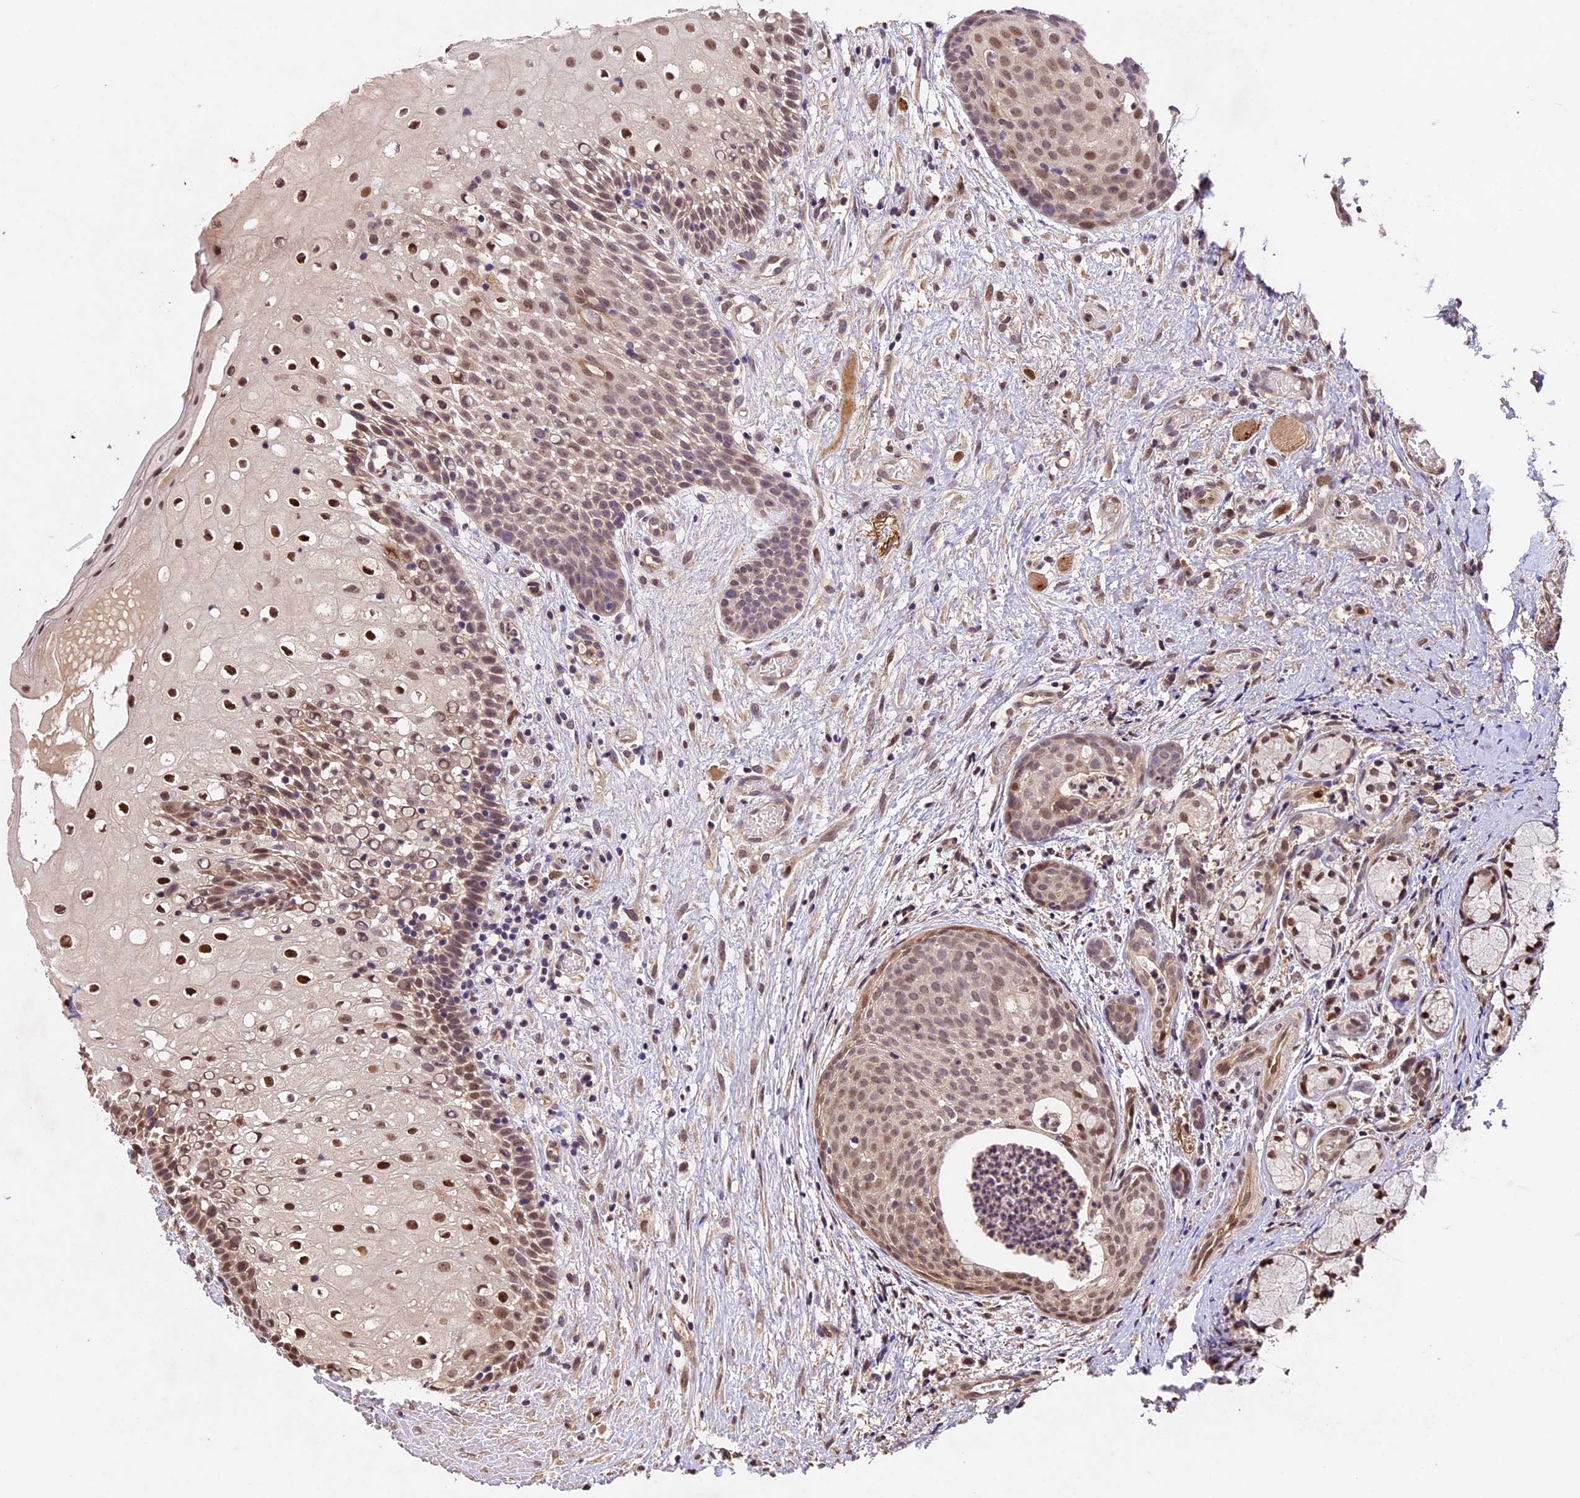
{"staining": {"intensity": "moderate", "quantity": ">75%", "location": "nuclear"}, "tissue": "oral mucosa", "cell_type": "Squamous epithelial cells", "image_type": "normal", "snomed": [{"axis": "morphology", "description": "Normal tissue, NOS"}, {"axis": "topography", "description": "Oral tissue"}], "caption": "High-power microscopy captured an immunohistochemistry photomicrograph of unremarkable oral mucosa, revealing moderate nuclear expression in about >75% of squamous epithelial cells.", "gene": "CDKN2AIP", "patient": {"sex": "female", "age": 69}}